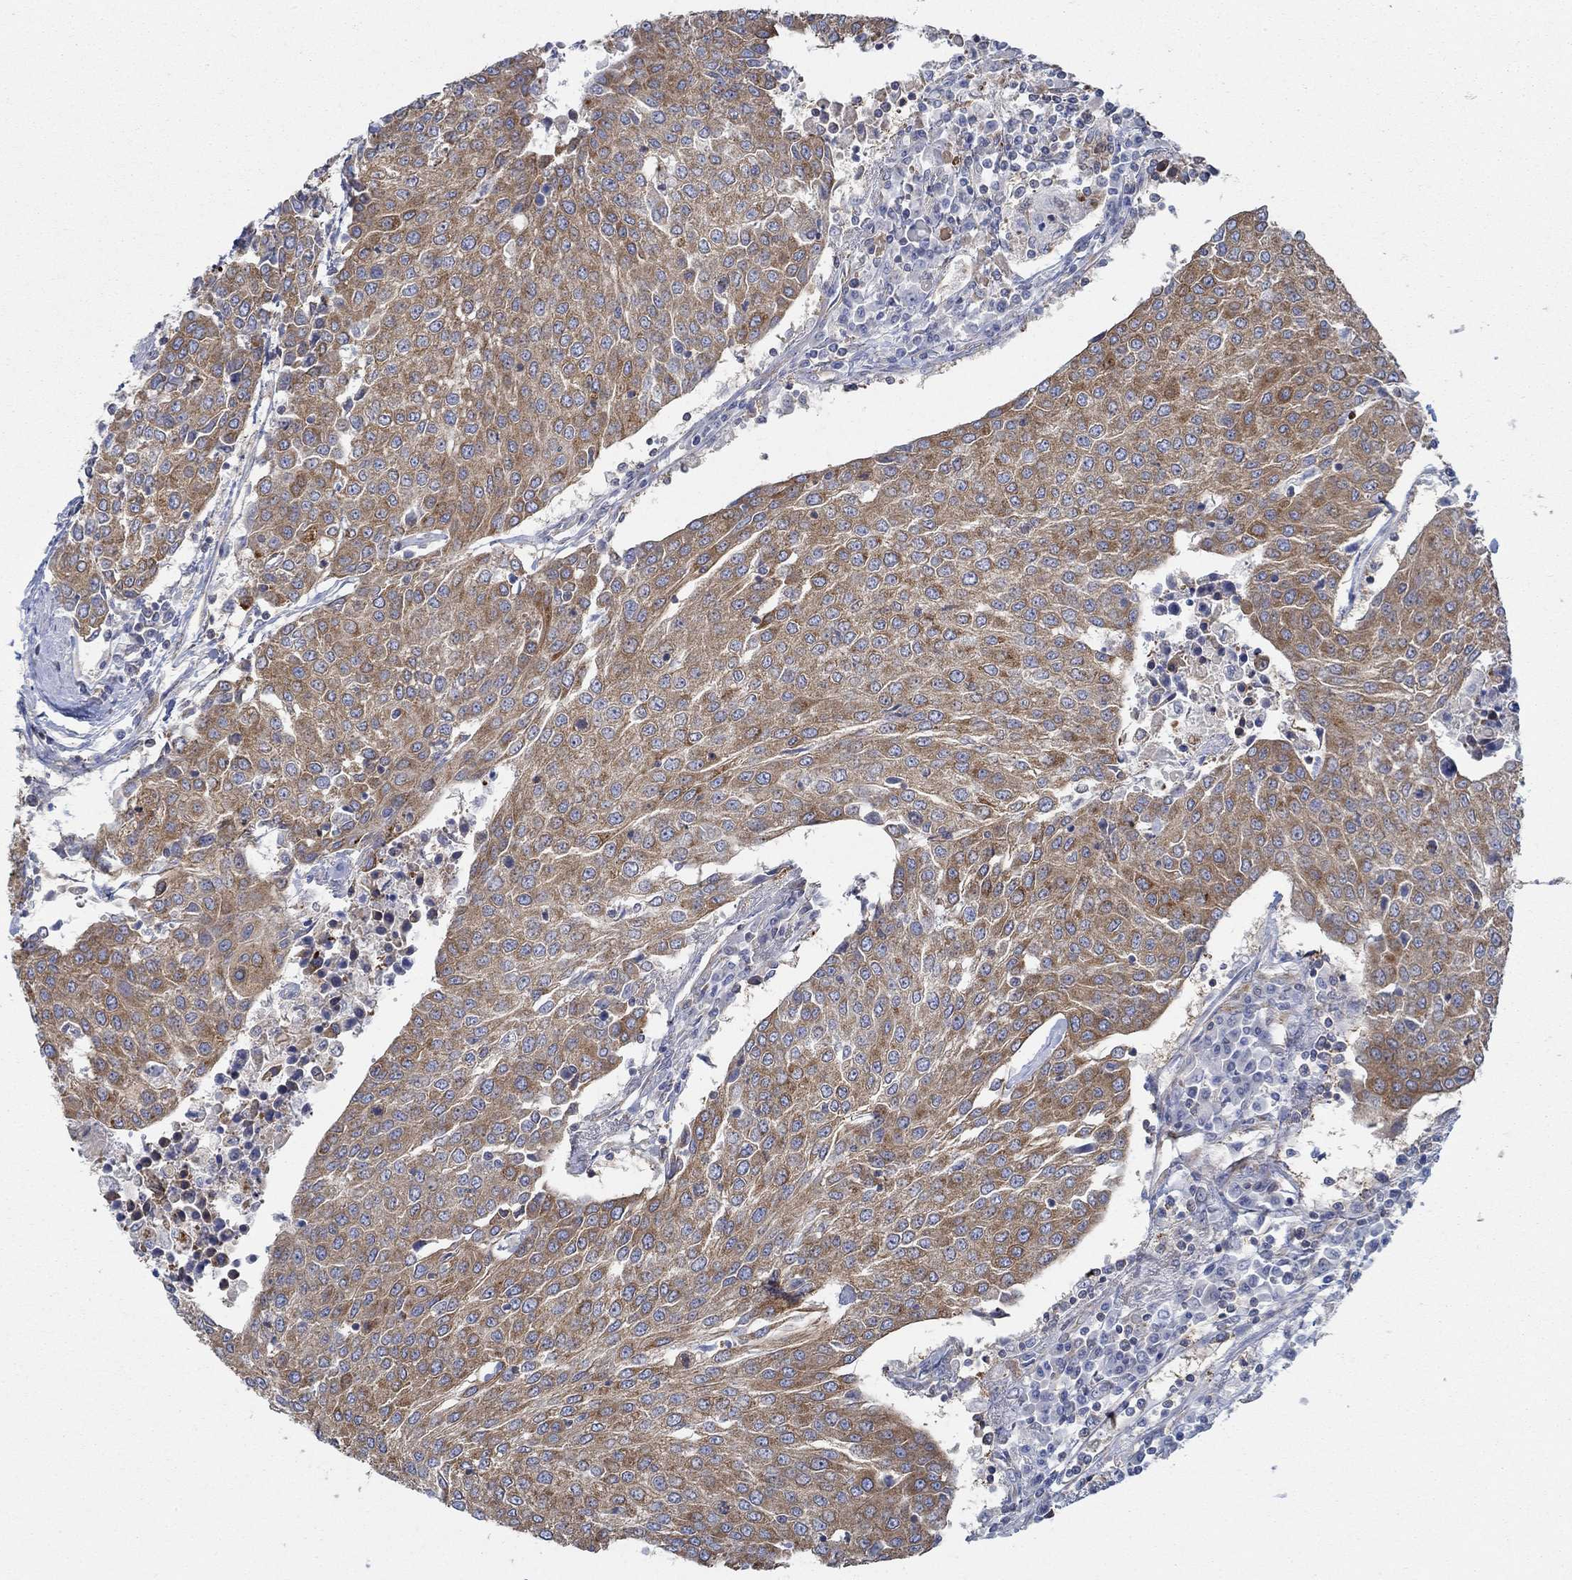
{"staining": {"intensity": "strong", "quantity": ">75%", "location": "cytoplasmic/membranous"}, "tissue": "urothelial cancer", "cell_type": "Tumor cells", "image_type": "cancer", "snomed": [{"axis": "morphology", "description": "Urothelial carcinoma, High grade"}, {"axis": "topography", "description": "Urinary bladder"}], "caption": "Immunohistochemistry micrograph of neoplastic tissue: human urothelial cancer stained using IHC demonstrates high levels of strong protein expression localized specifically in the cytoplasmic/membranous of tumor cells, appearing as a cytoplasmic/membranous brown color.", "gene": "SPAG9", "patient": {"sex": "female", "age": 85}}